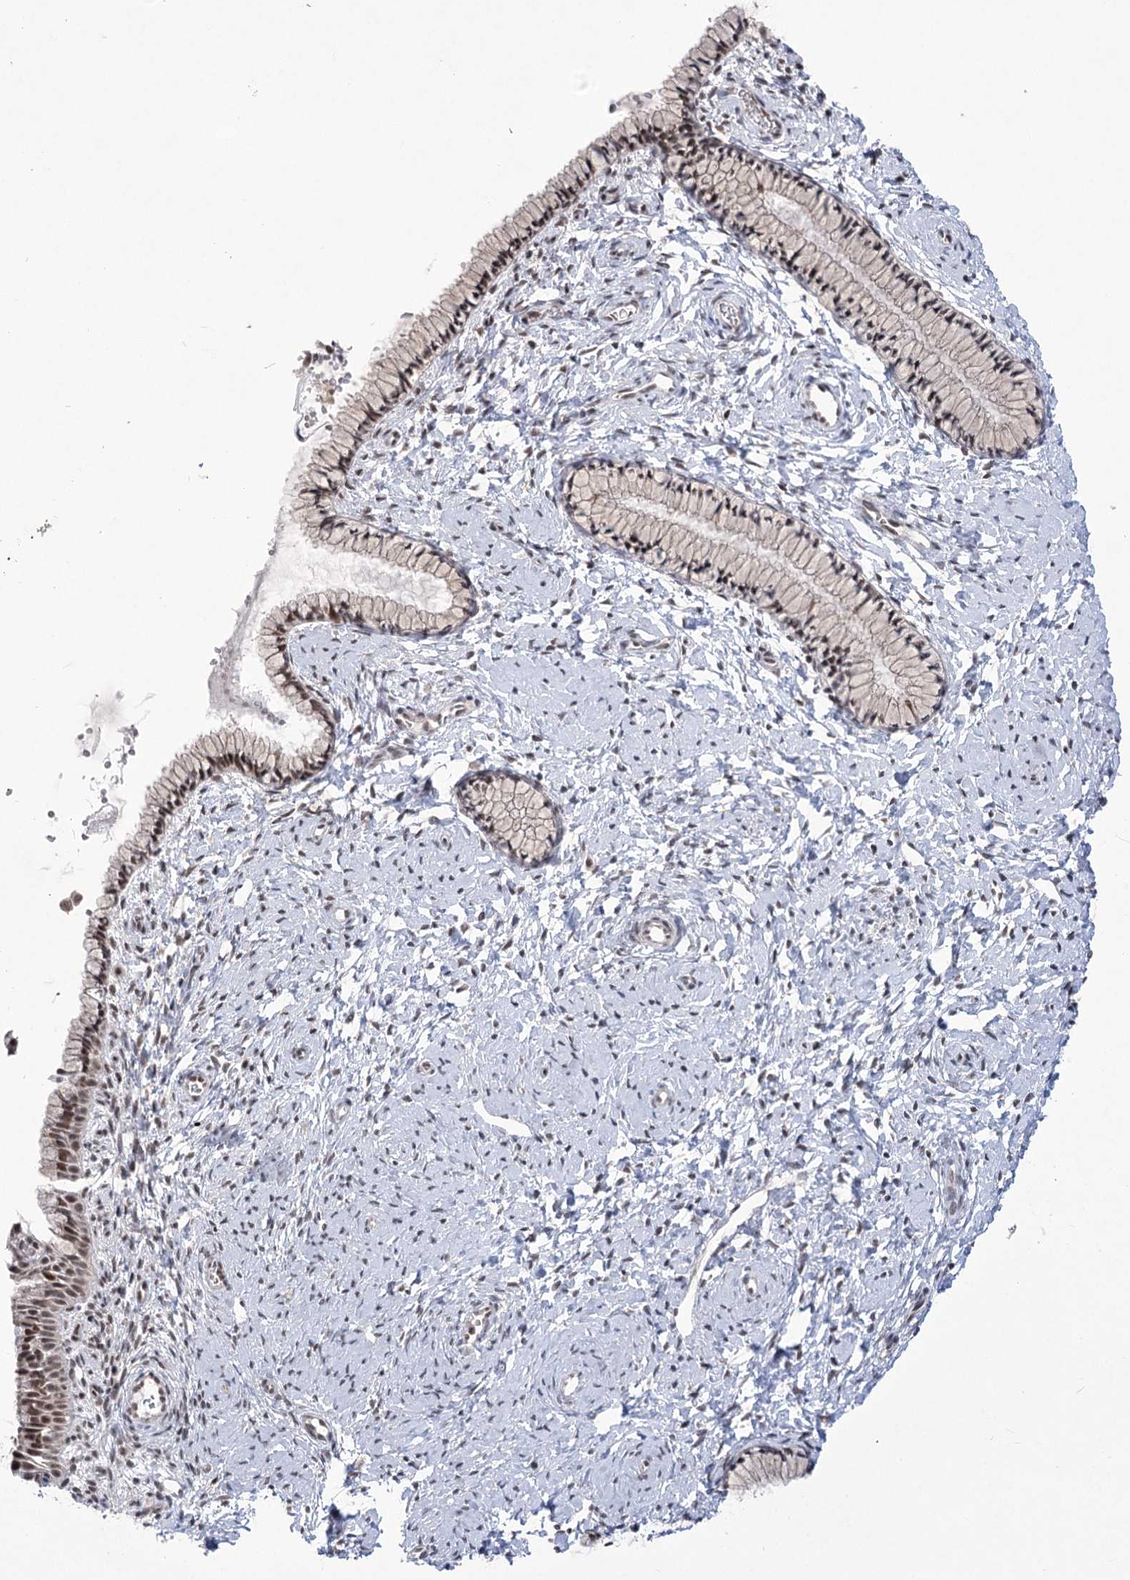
{"staining": {"intensity": "moderate", "quantity": "<25%", "location": "nuclear"}, "tissue": "cervix", "cell_type": "Glandular cells", "image_type": "normal", "snomed": [{"axis": "morphology", "description": "Normal tissue, NOS"}, {"axis": "topography", "description": "Cervix"}], "caption": "Protein staining of normal cervix exhibits moderate nuclear staining in approximately <25% of glandular cells. (DAB IHC, brown staining for protein, blue staining for nuclei).", "gene": "ZMAT2", "patient": {"sex": "female", "age": 33}}